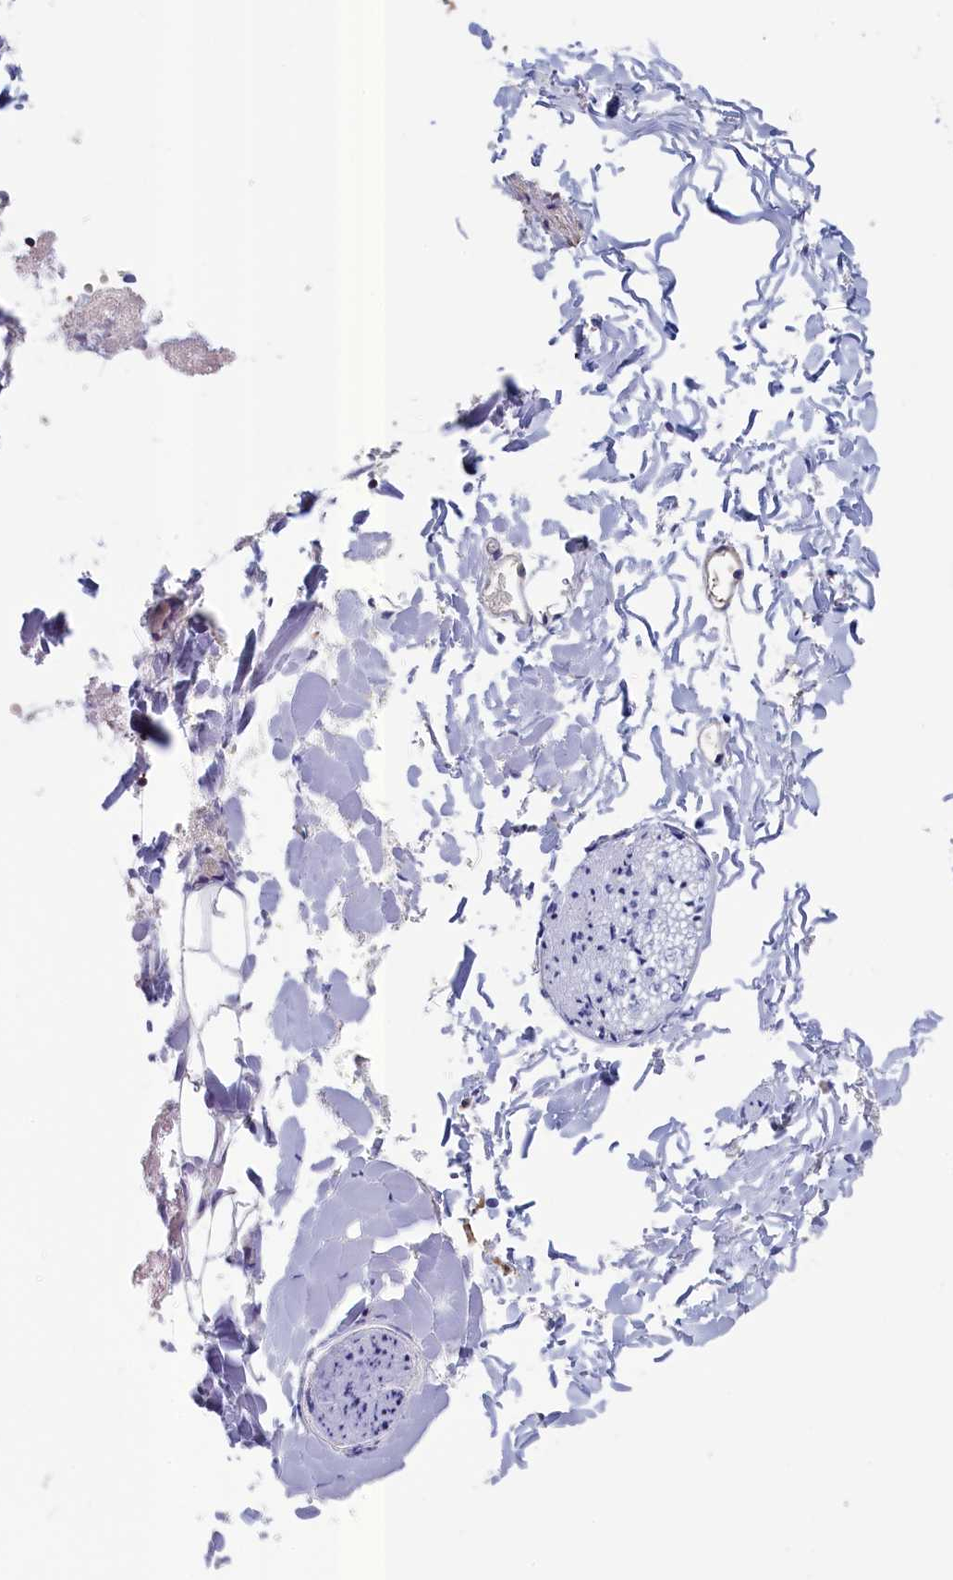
{"staining": {"intensity": "negative", "quantity": "none", "location": "none"}, "tissue": "adipose tissue", "cell_type": "Adipocytes", "image_type": "normal", "snomed": [{"axis": "morphology", "description": "Normal tissue, NOS"}, {"axis": "morphology", "description": "Adenocarcinoma, NOS"}, {"axis": "topography", "description": "Smooth muscle"}, {"axis": "topography", "description": "Colon"}], "caption": "This micrograph is of normal adipose tissue stained with immunohistochemistry (IHC) to label a protein in brown with the nuclei are counter-stained blue. There is no staining in adipocytes. (DAB (3,3'-diaminobenzidine) immunohistochemistry (IHC) with hematoxylin counter stain).", "gene": "ANKRD2", "patient": {"sex": "male", "age": 14}}